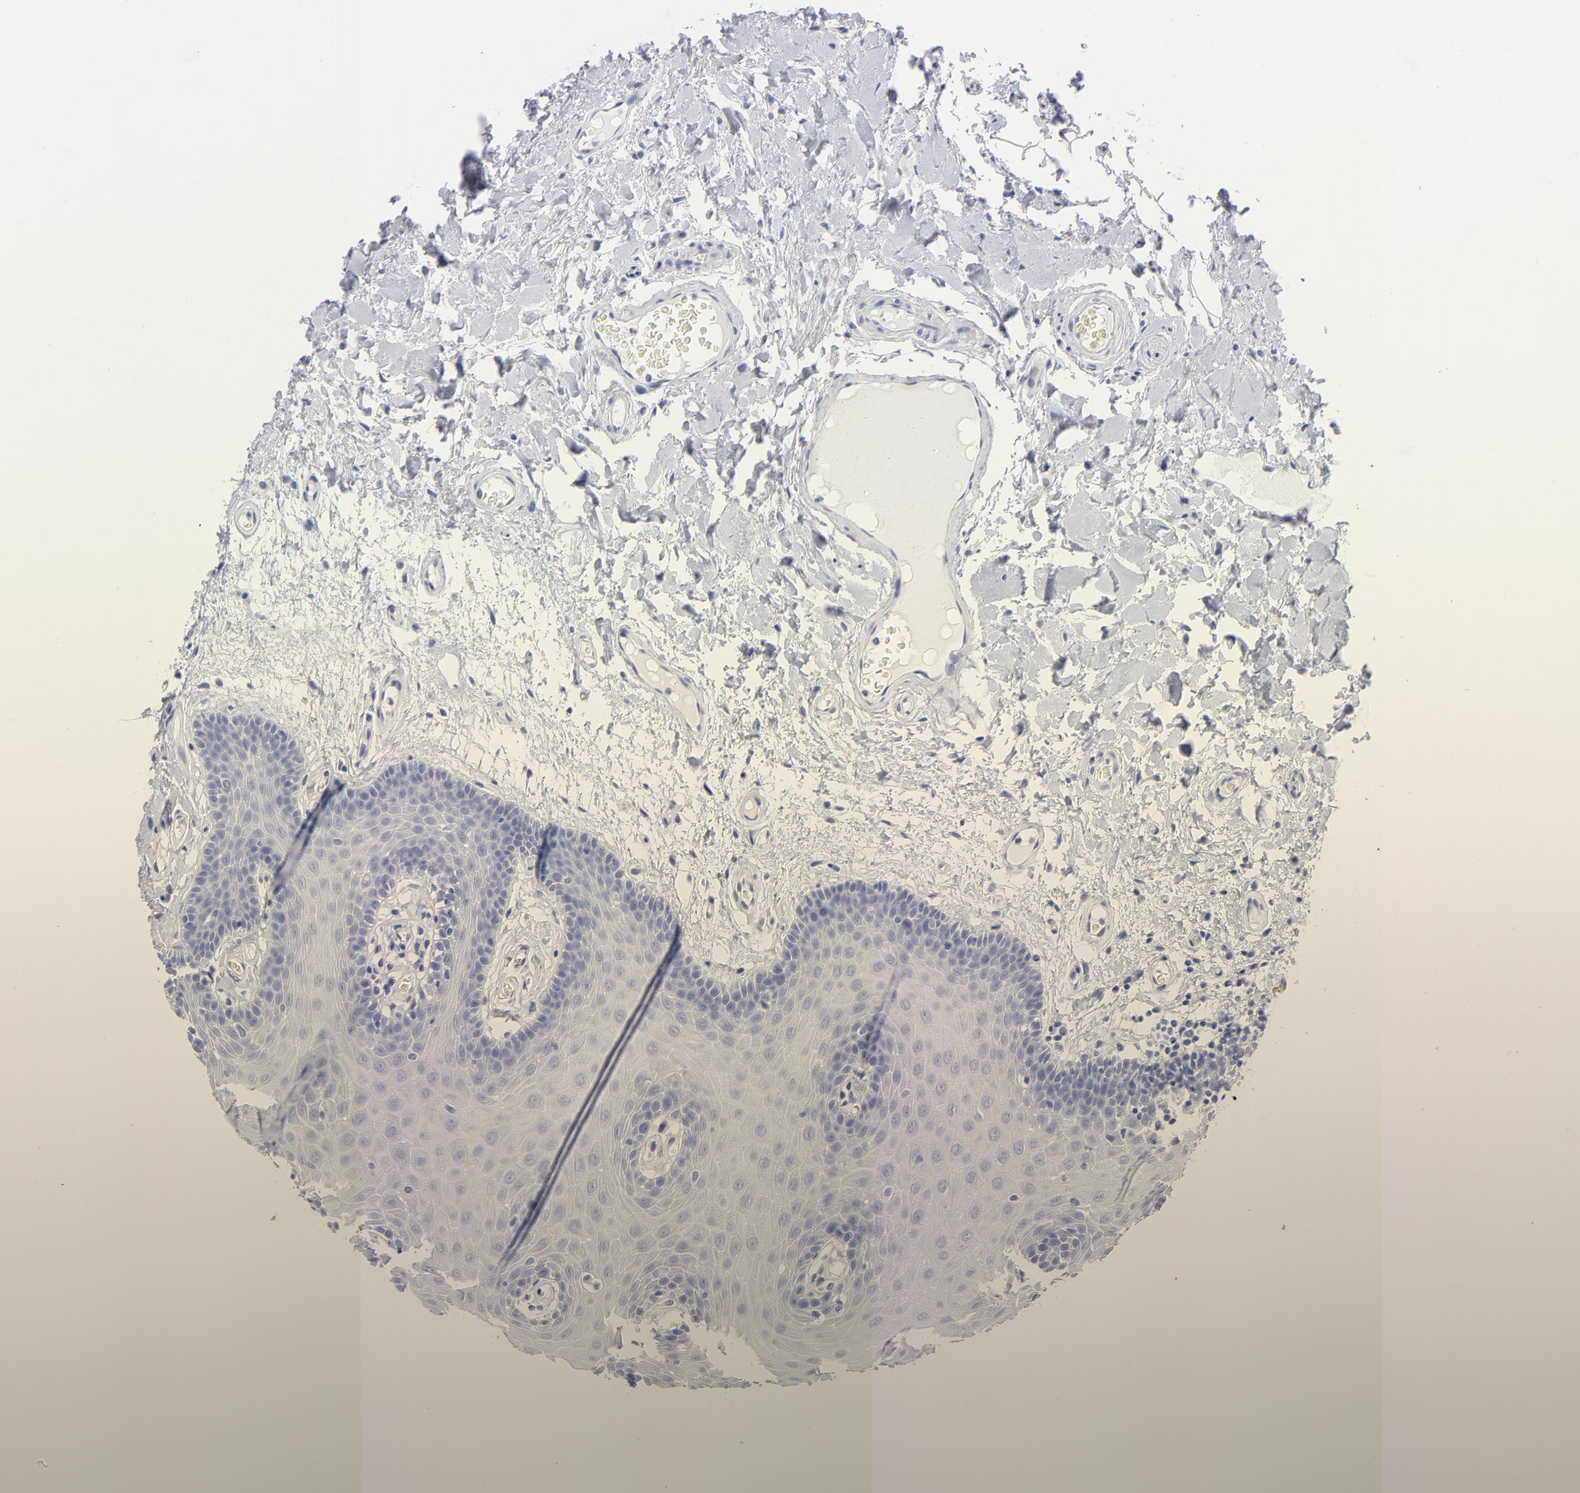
{"staining": {"intensity": "negative", "quantity": "none", "location": "none"}, "tissue": "oral mucosa", "cell_type": "Squamous epithelial cells", "image_type": "normal", "snomed": [{"axis": "morphology", "description": "Normal tissue, NOS"}, {"axis": "morphology", "description": "Squamous cell carcinoma, NOS"}, {"axis": "topography", "description": "Skeletal muscle"}, {"axis": "topography", "description": "Oral tissue"}, {"axis": "topography", "description": "Head-Neck"}], "caption": "Immunohistochemical staining of unremarkable human oral mucosa displays no significant staining in squamous epithelial cells.", "gene": "ARRB1", "patient": {"sex": "male", "age": 71}}